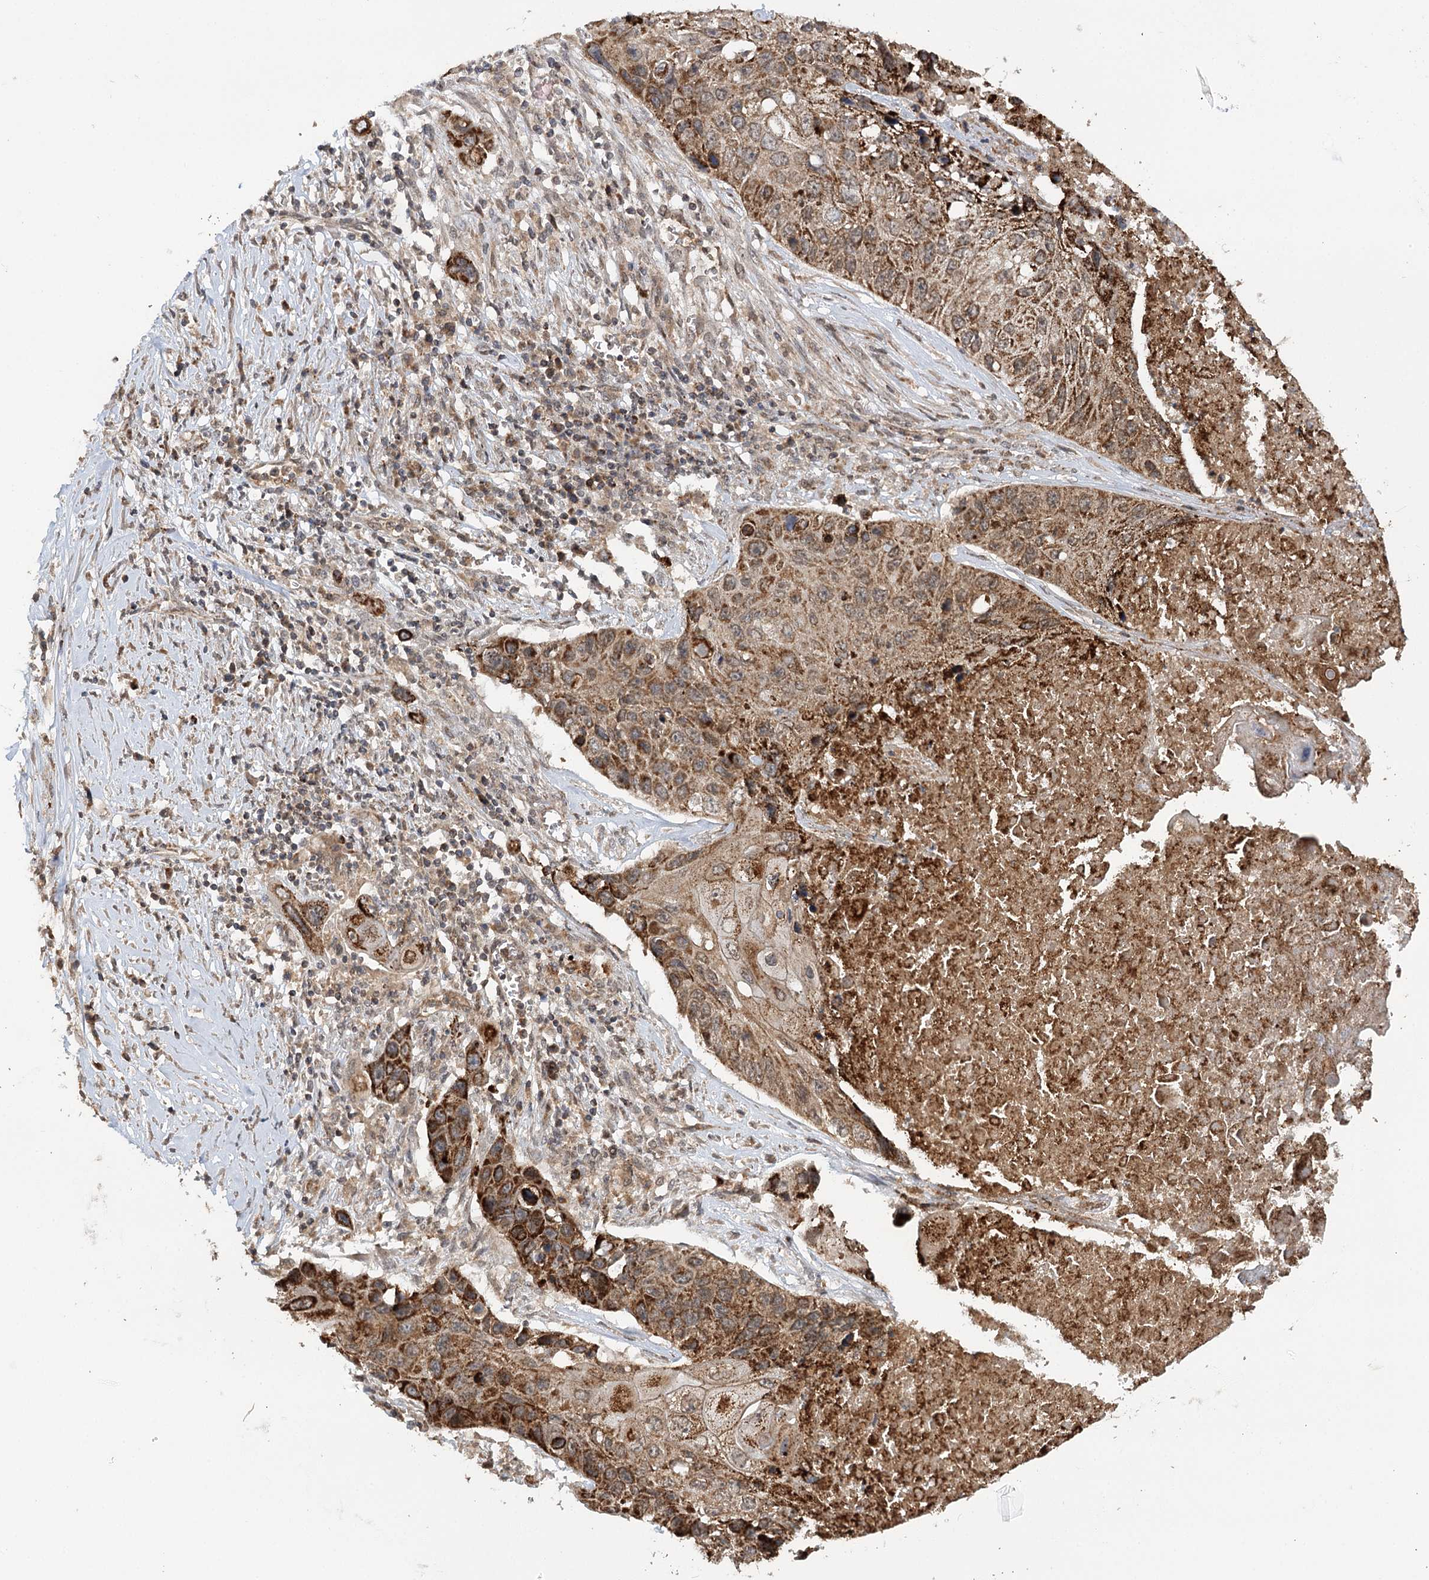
{"staining": {"intensity": "strong", "quantity": ">75%", "location": "cytoplasmic/membranous"}, "tissue": "lung cancer", "cell_type": "Tumor cells", "image_type": "cancer", "snomed": [{"axis": "morphology", "description": "Squamous cell carcinoma, NOS"}, {"axis": "topography", "description": "Lung"}], "caption": "Protein expression analysis of human lung cancer reveals strong cytoplasmic/membranous staining in approximately >75% of tumor cells.", "gene": "ZNRF3", "patient": {"sex": "male", "age": 61}}